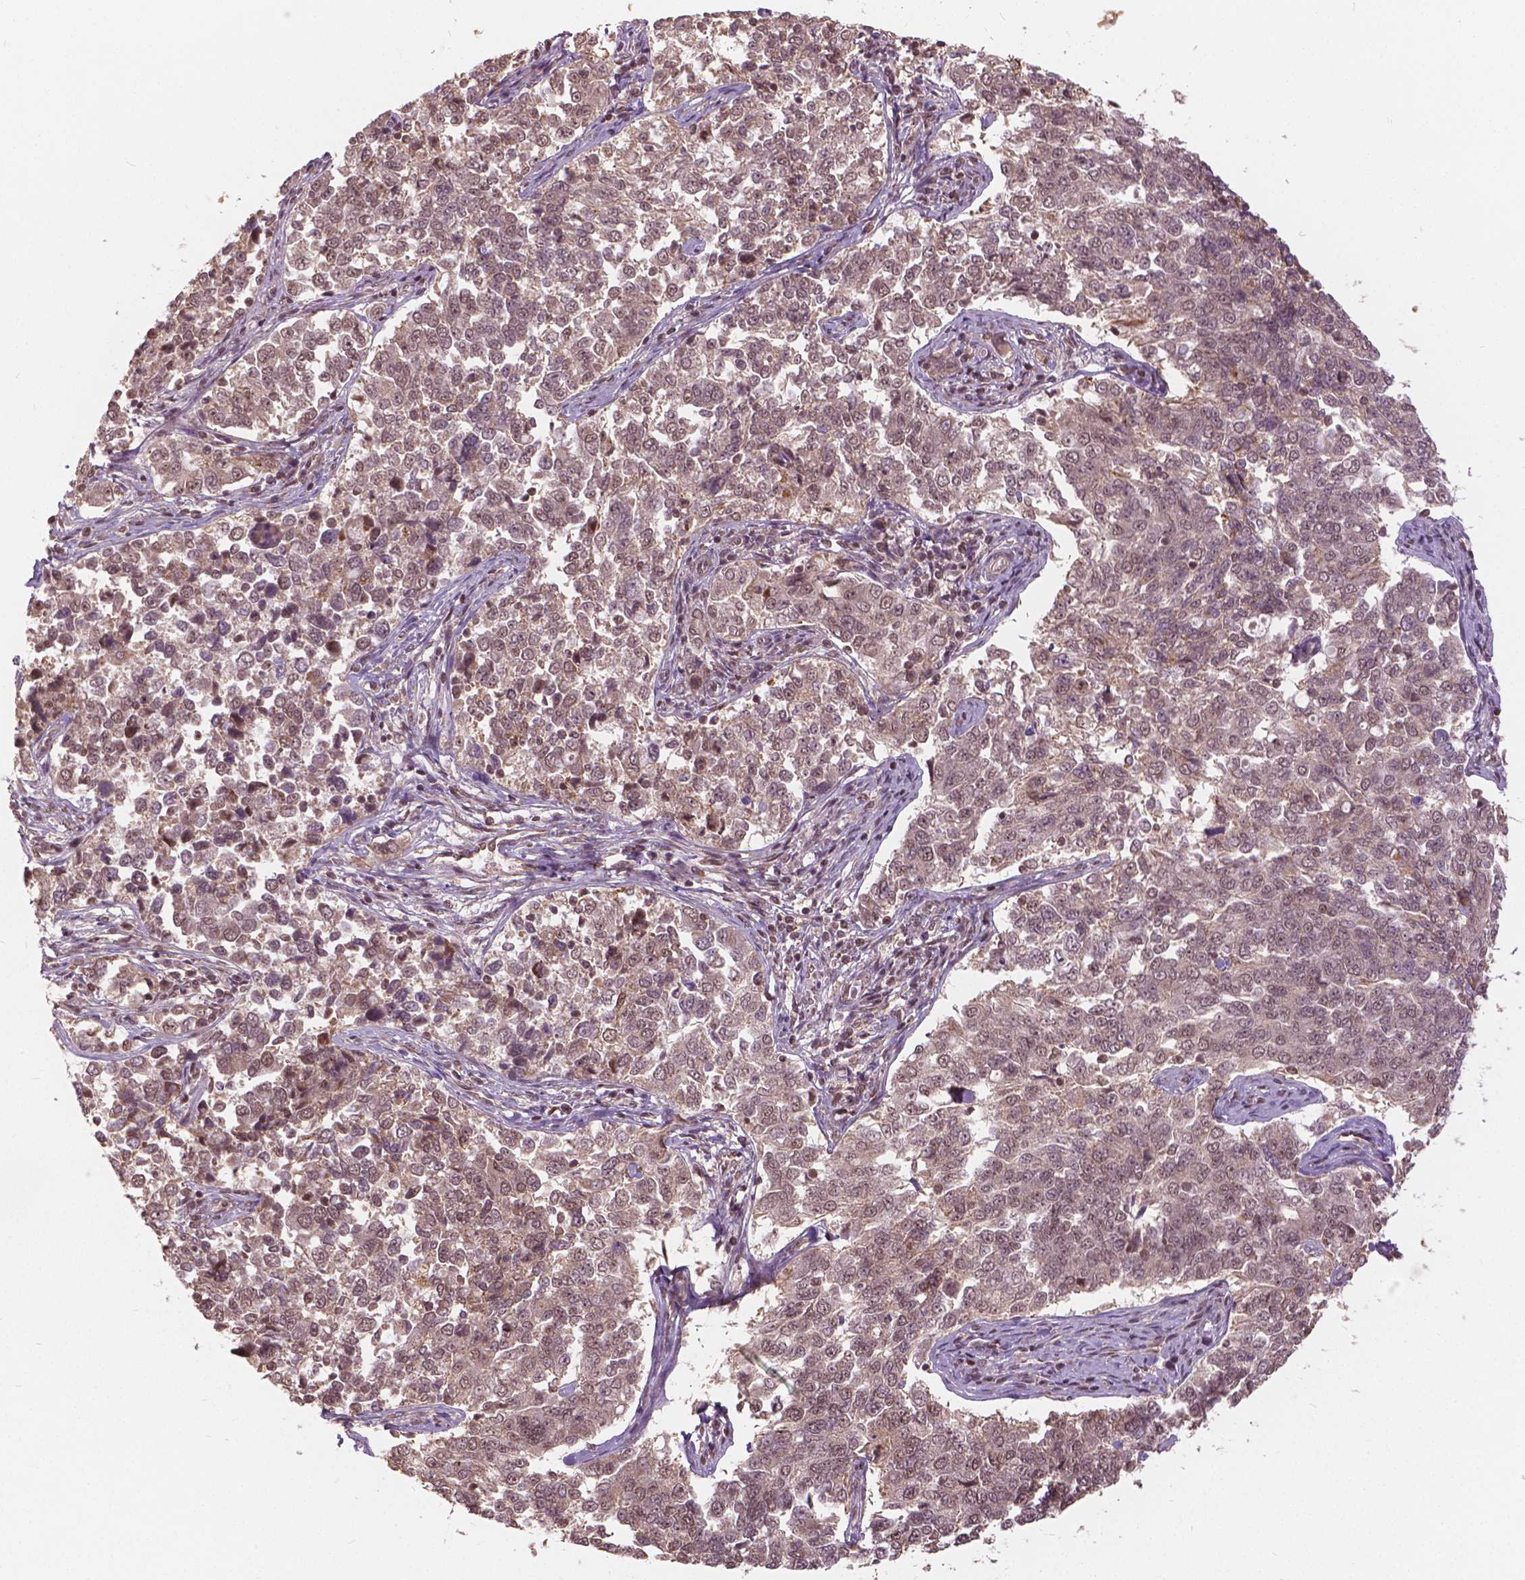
{"staining": {"intensity": "weak", "quantity": ">75%", "location": "cytoplasmic/membranous,nuclear"}, "tissue": "endometrial cancer", "cell_type": "Tumor cells", "image_type": "cancer", "snomed": [{"axis": "morphology", "description": "Adenocarcinoma, NOS"}, {"axis": "topography", "description": "Endometrium"}], "caption": "Immunohistochemical staining of human endometrial cancer (adenocarcinoma) shows weak cytoplasmic/membranous and nuclear protein staining in approximately >75% of tumor cells. Nuclei are stained in blue.", "gene": "GPS2", "patient": {"sex": "female", "age": 43}}